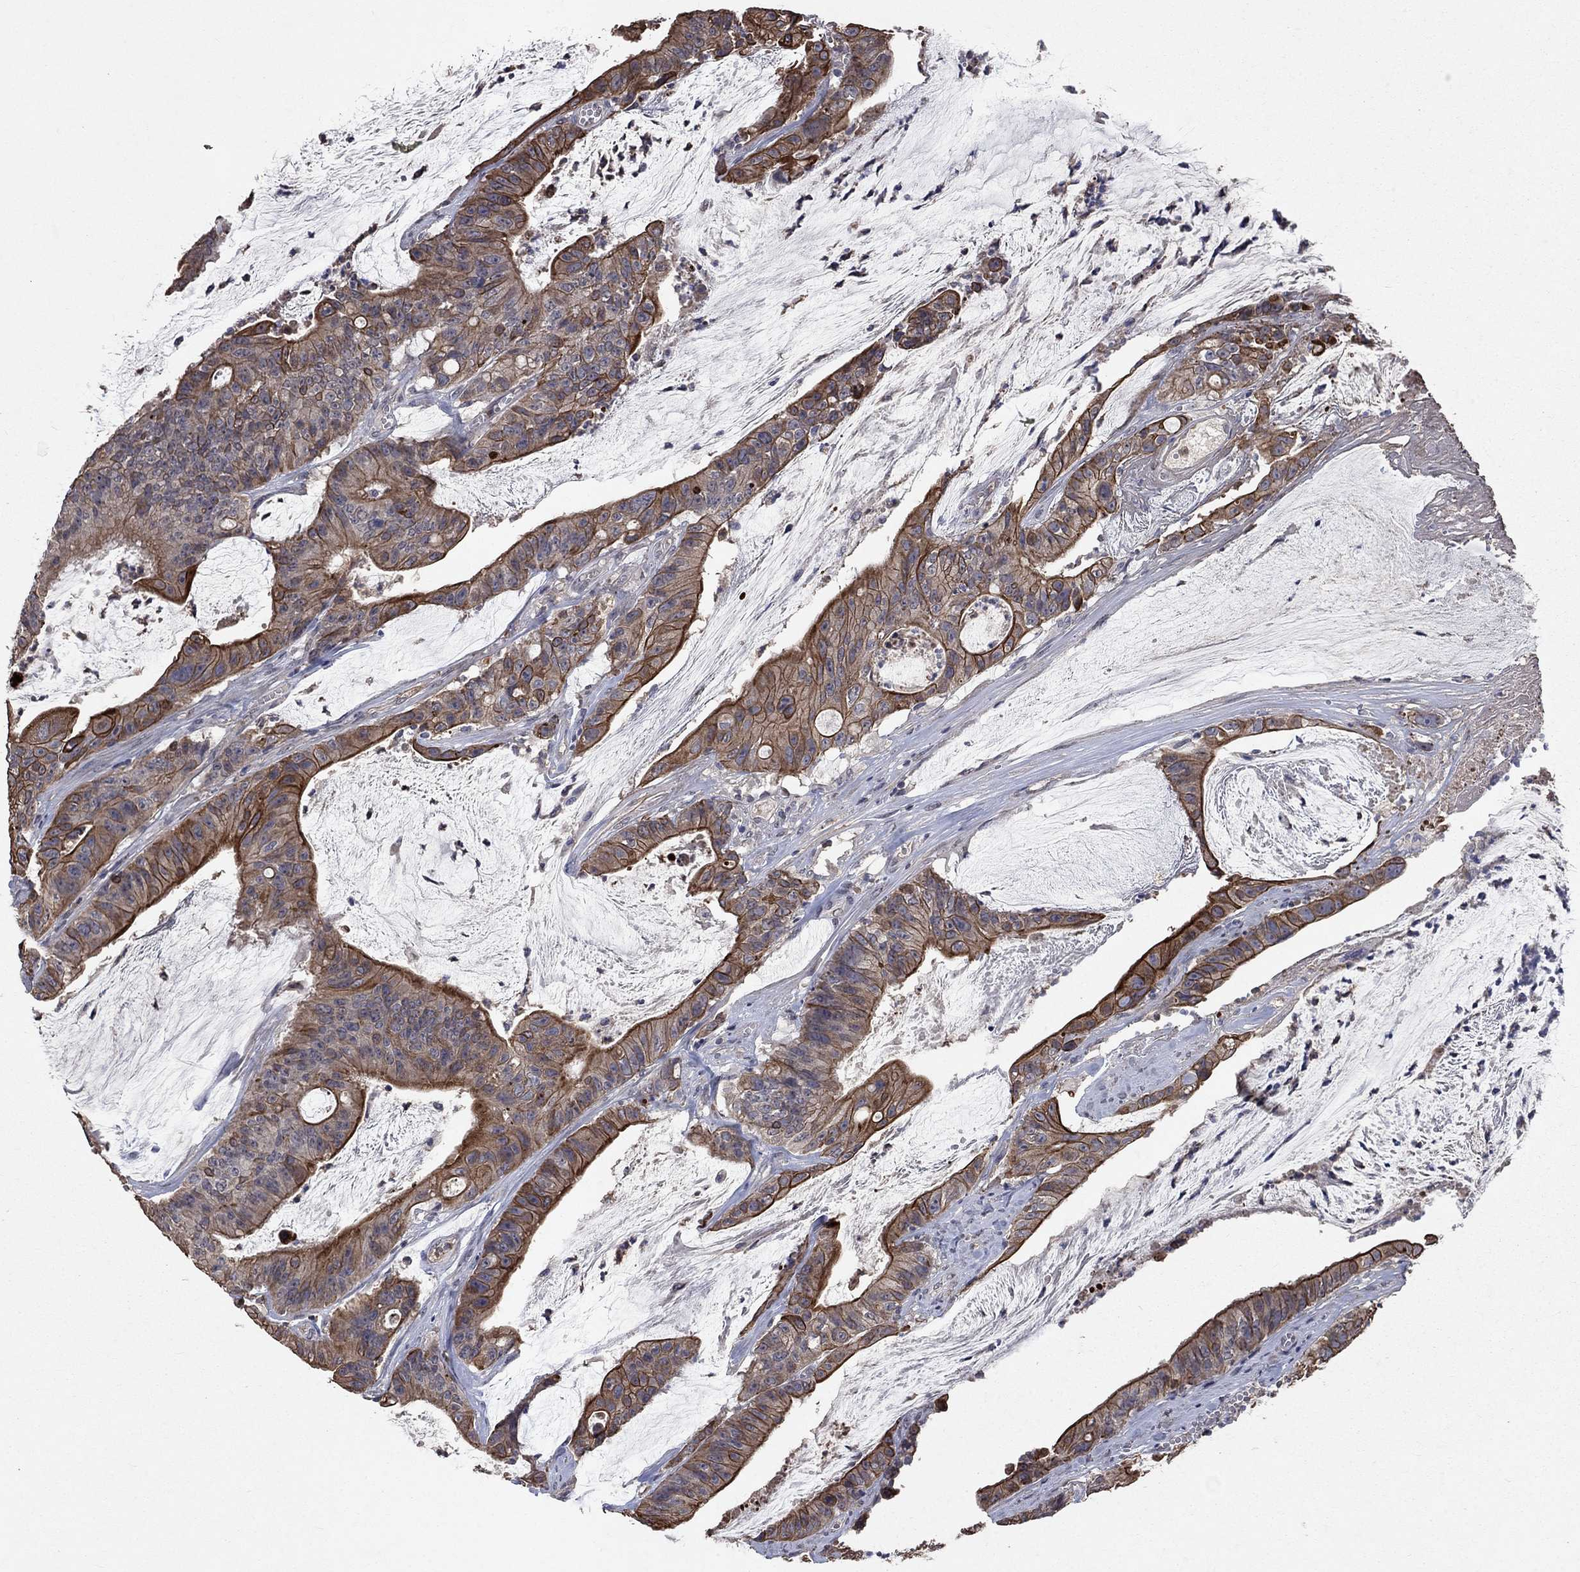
{"staining": {"intensity": "strong", "quantity": "25%-75%", "location": "cytoplasmic/membranous"}, "tissue": "colorectal cancer", "cell_type": "Tumor cells", "image_type": "cancer", "snomed": [{"axis": "morphology", "description": "Adenocarcinoma, NOS"}, {"axis": "topography", "description": "Colon"}], "caption": "Protein expression analysis of human colorectal cancer (adenocarcinoma) reveals strong cytoplasmic/membranous staining in about 25%-75% of tumor cells.", "gene": "CHST5", "patient": {"sex": "female", "age": 69}}